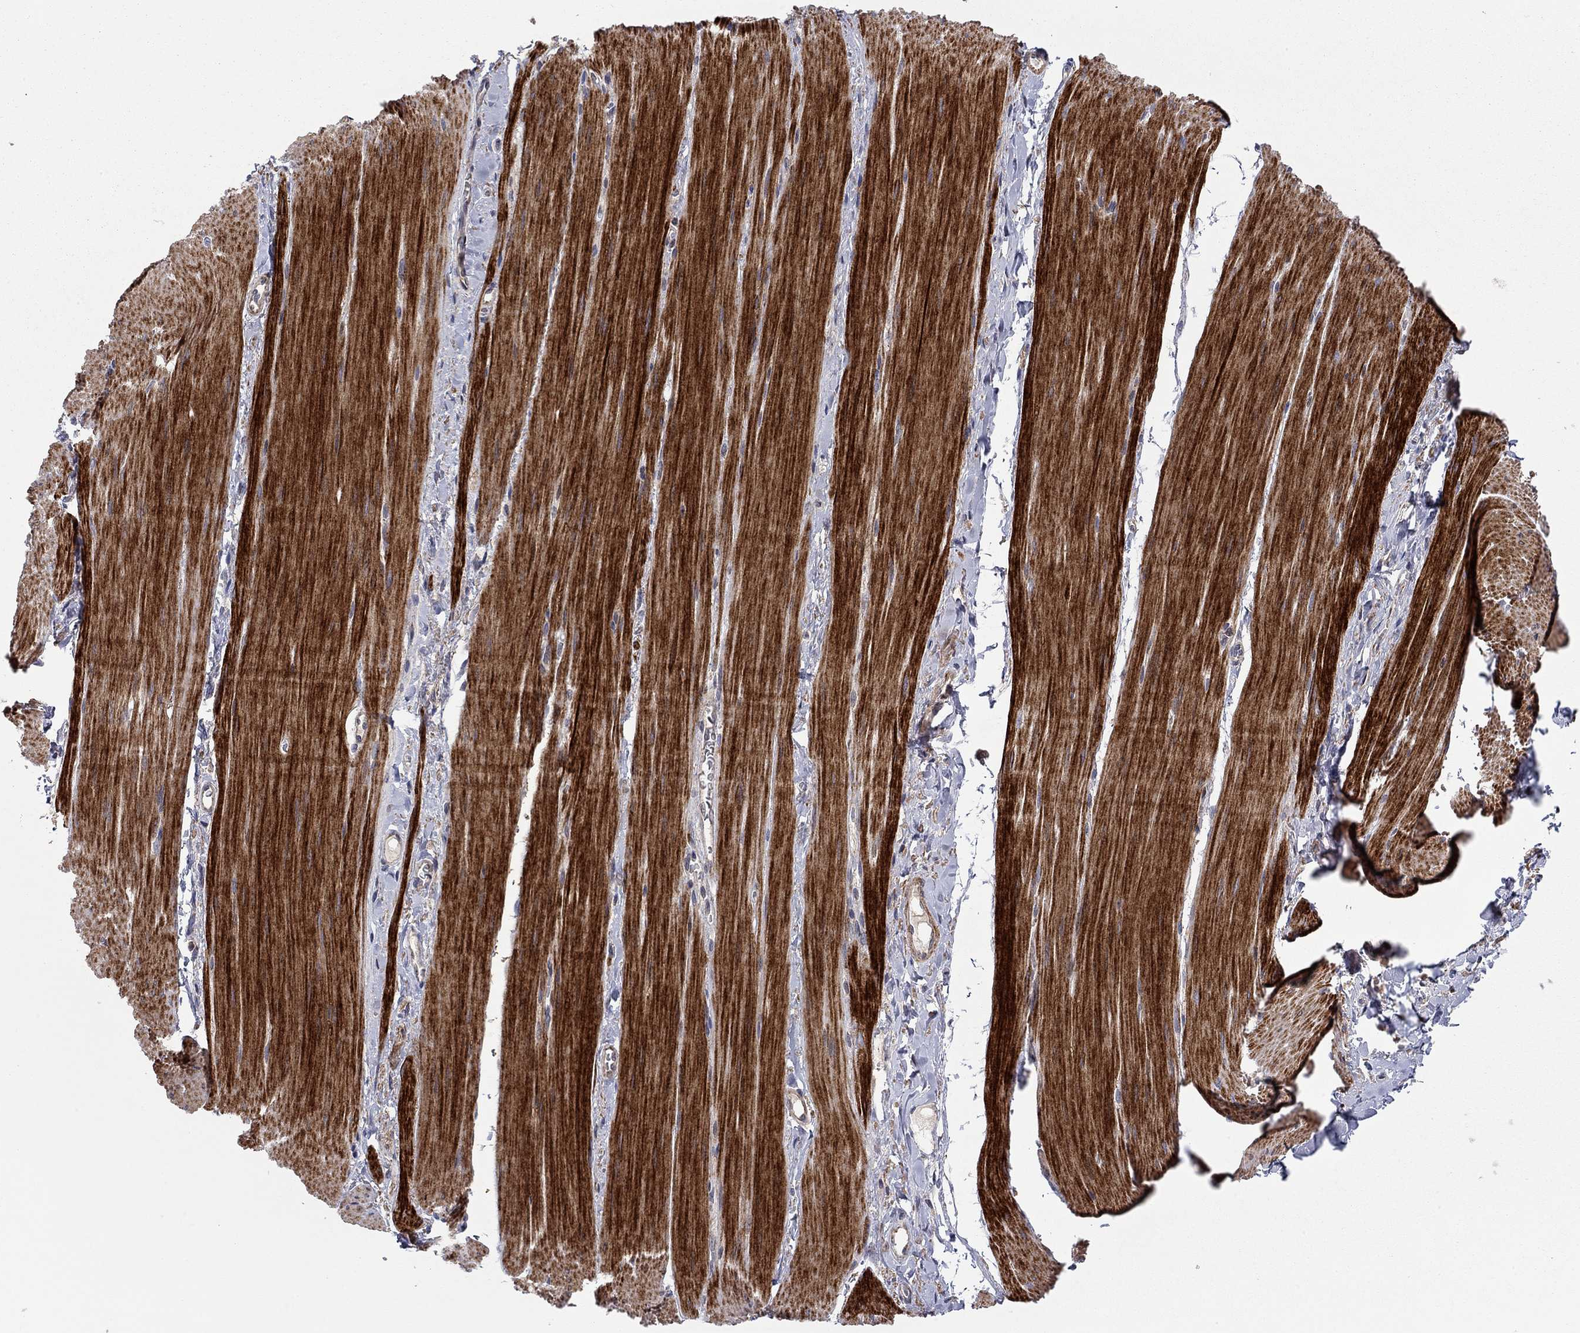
{"staining": {"intensity": "moderate", "quantity": "<25%", "location": "cytoplasmic/membranous"}, "tissue": "soft tissue", "cell_type": "Fibroblasts", "image_type": "normal", "snomed": [{"axis": "morphology", "description": "Normal tissue, NOS"}, {"axis": "topography", "description": "Smooth muscle"}, {"axis": "topography", "description": "Duodenum"}, {"axis": "topography", "description": "Peripheral nerve tissue"}], "caption": "Approximately <25% of fibroblasts in unremarkable human soft tissue reveal moderate cytoplasmic/membranous protein positivity as visualized by brown immunohistochemical staining.", "gene": "IDS", "patient": {"sex": "female", "age": 61}}